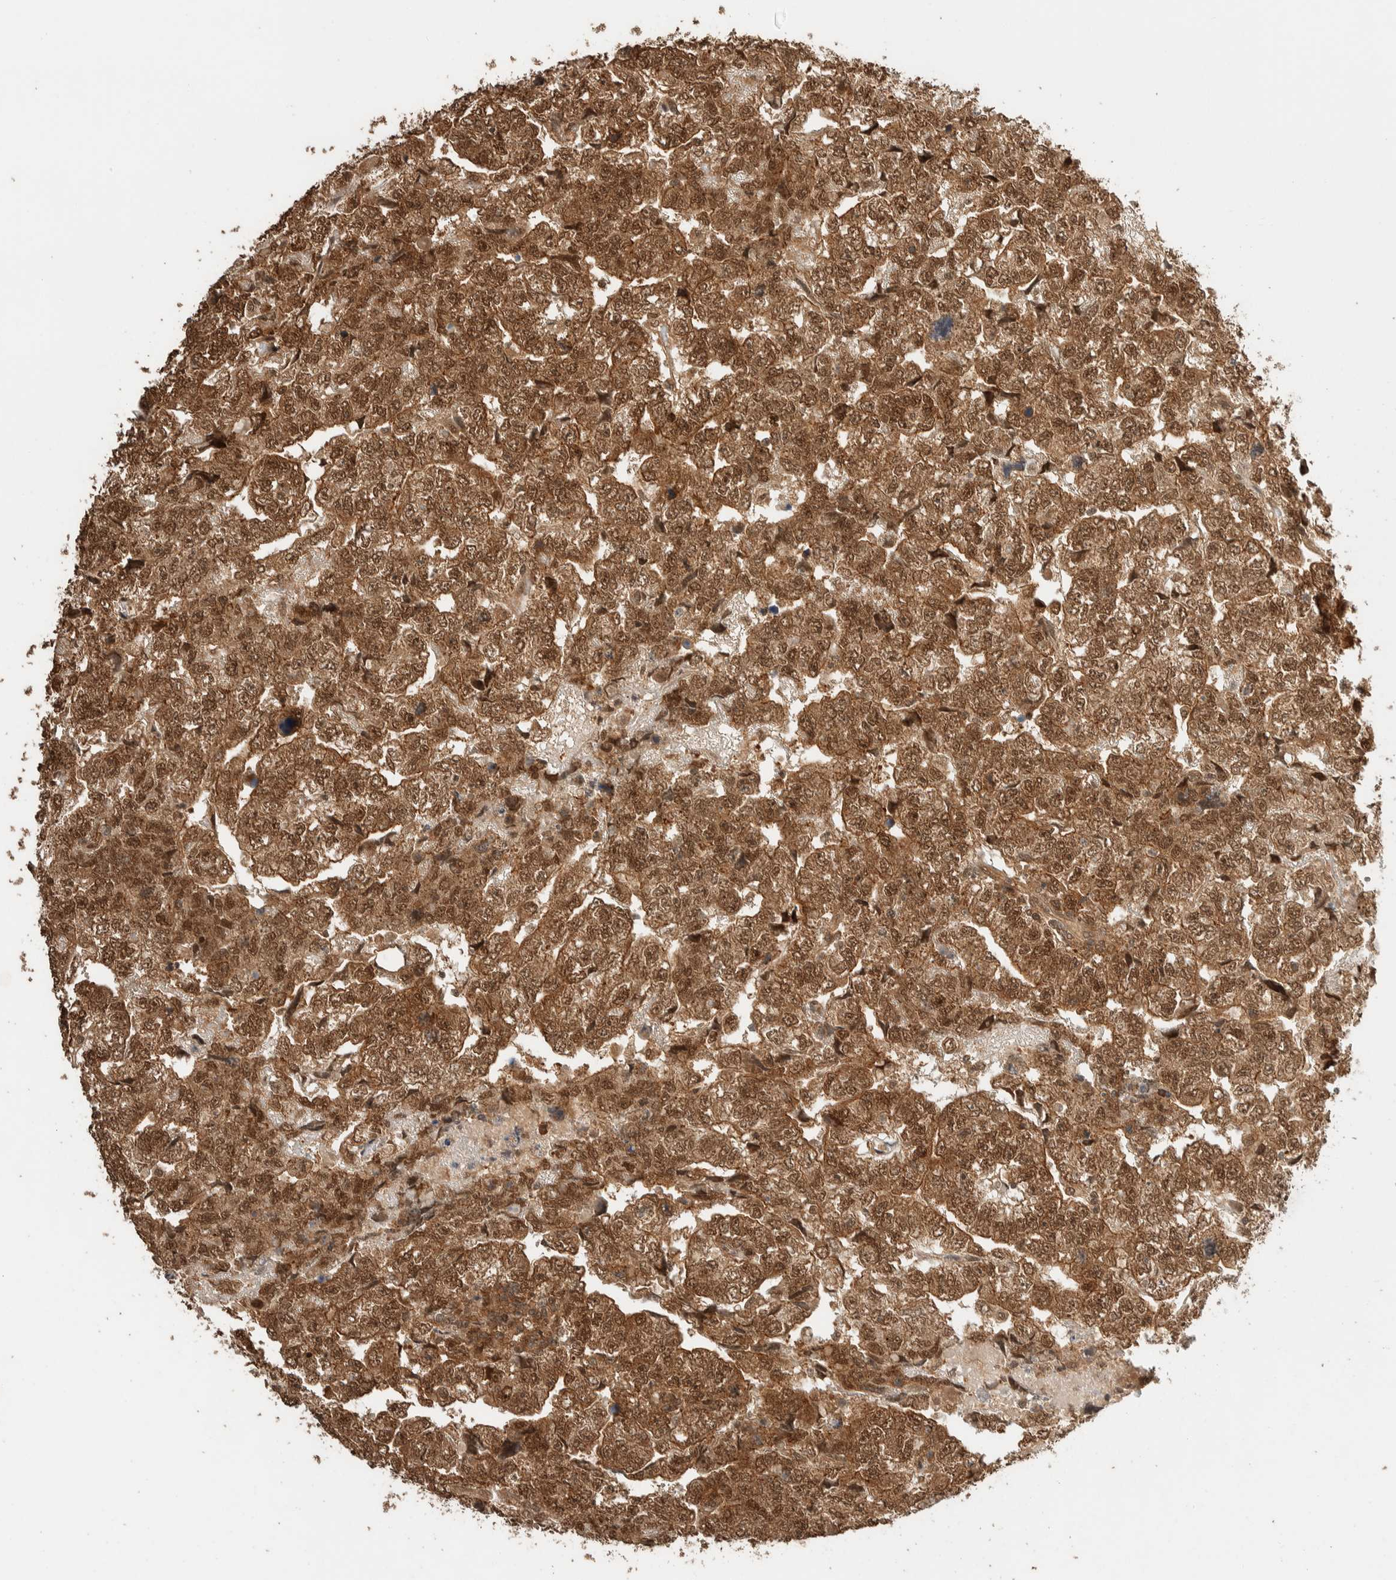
{"staining": {"intensity": "strong", "quantity": ">75%", "location": "cytoplasmic/membranous,nuclear"}, "tissue": "testis cancer", "cell_type": "Tumor cells", "image_type": "cancer", "snomed": [{"axis": "morphology", "description": "Carcinoma, Embryonal, NOS"}, {"axis": "topography", "description": "Testis"}], "caption": "Immunohistochemistry (IHC) staining of testis cancer, which reveals high levels of strong cytoplasmic/membranous and nuclear positivity in approximately >75% of tumor cells indicating strong cytoplasmic/membranous and nuclear protein staining. The staining was performed using DAB (3,3'-diaminobenzidine) (brown) for protein detection and nuclei were counterstained in hematoxylin (blue).", "gene": "ZBTB2", "patient": {"sex": "male", "age": 36}}